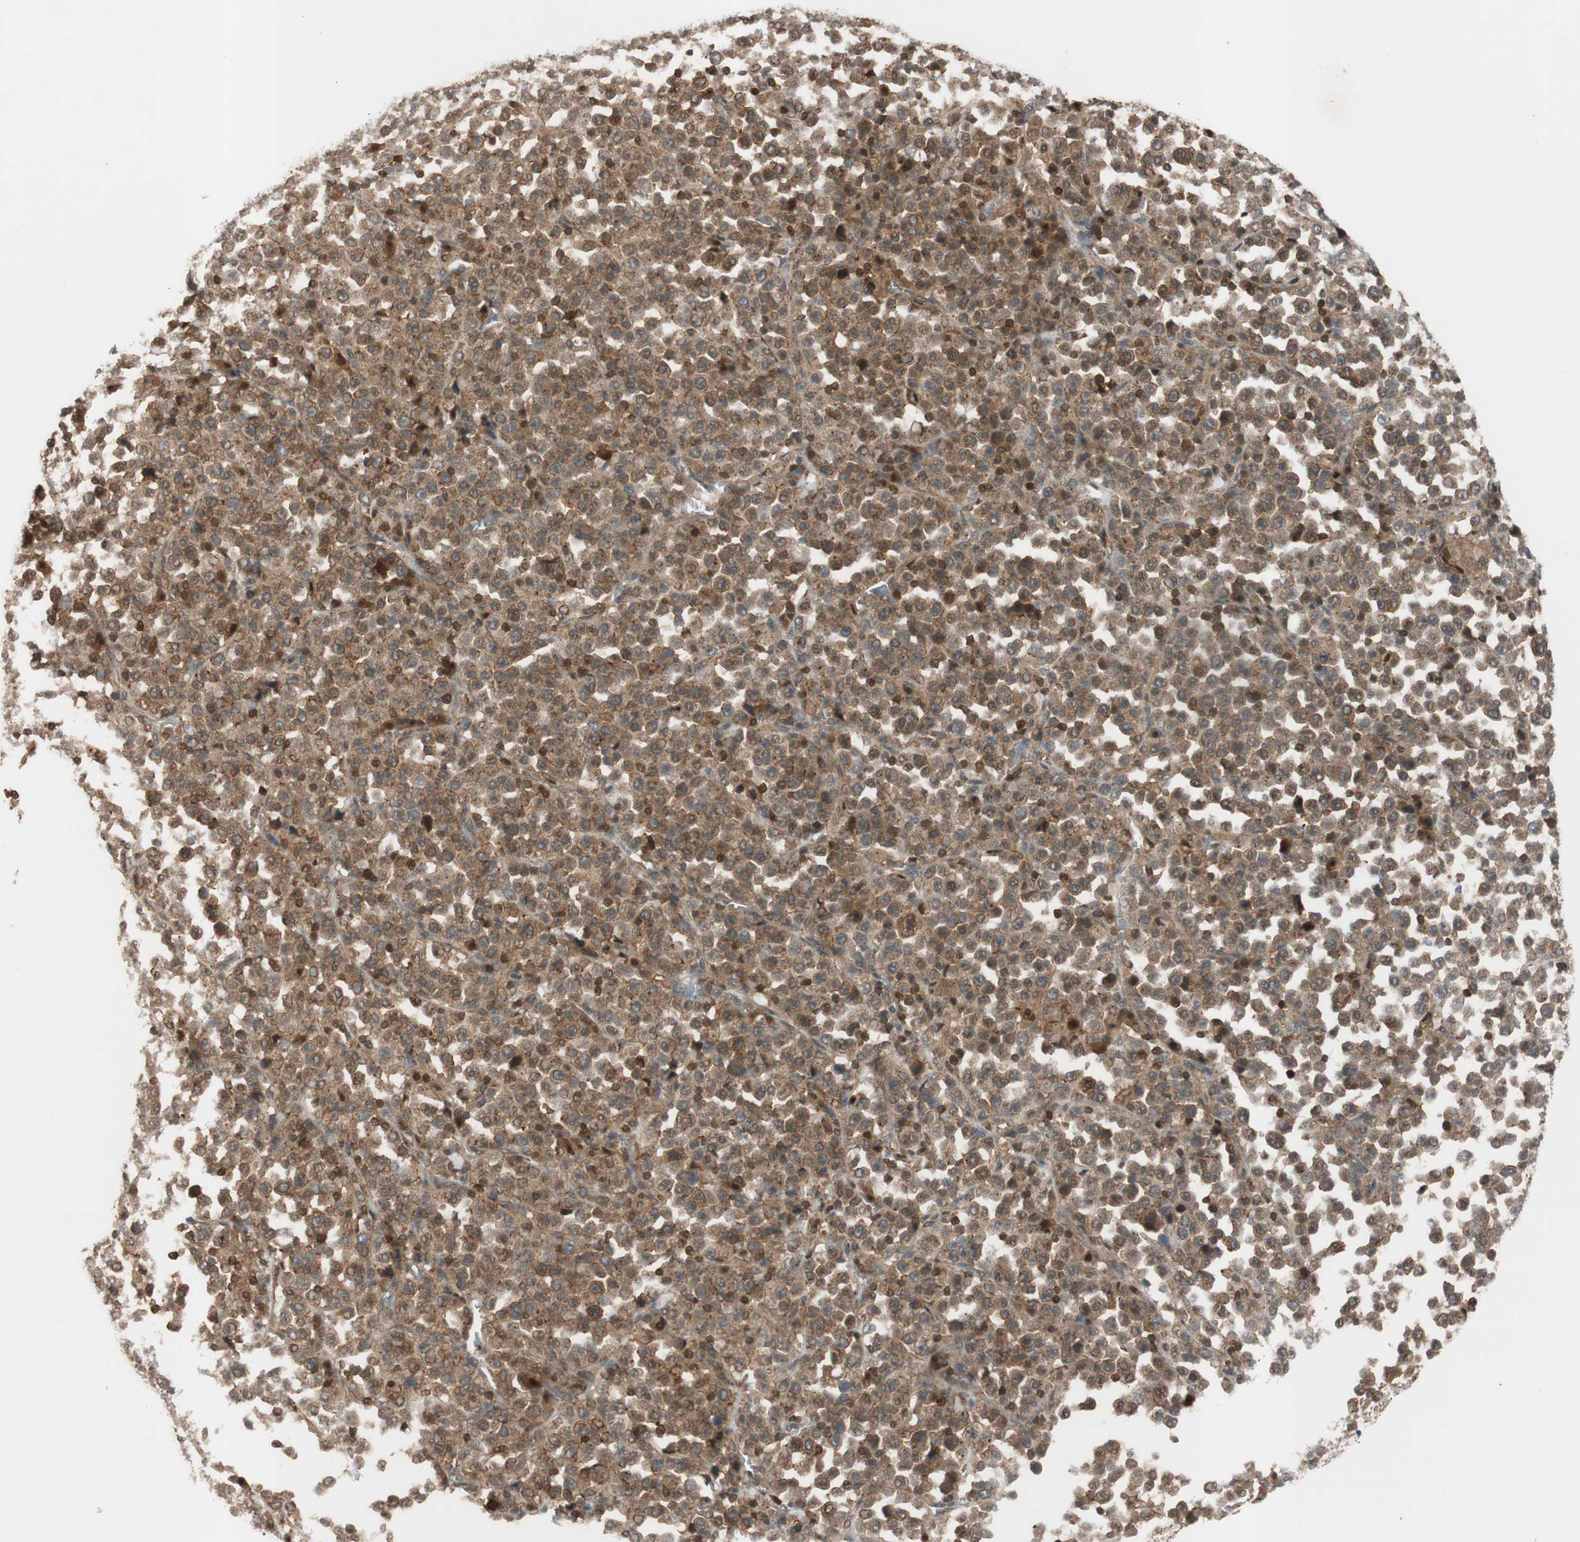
{"staining": {"intensity": "moderate", "quantity": ">75%", "location": "cytoplasmic/membranous"}, "tissue": "stomach cancer", "cell_type": "Tumor cells", "image_type": "cancer", "snomed": [{"axis": "morphology", "description": "Normal tissue, NOS"}, {"axis": "morphology", "description": "Adenocarcinoma, NOS"}, {"axis": "topography", "description": "Stomach, upper"}, {"axis": "topography", "description": "Stomach"}], "caption": "Stomach cancer (adenocarcinoma) was stained to show a protein in brown. There is medium levels of moderate cytoplasmic/membranous expression in approximately >75% of tumor cells. Immunohistochemistry stains the protein in brown and the nuclei are stained blue.", "gene": "EPHA8", "patient": {"sex": "male", "age": 59}}